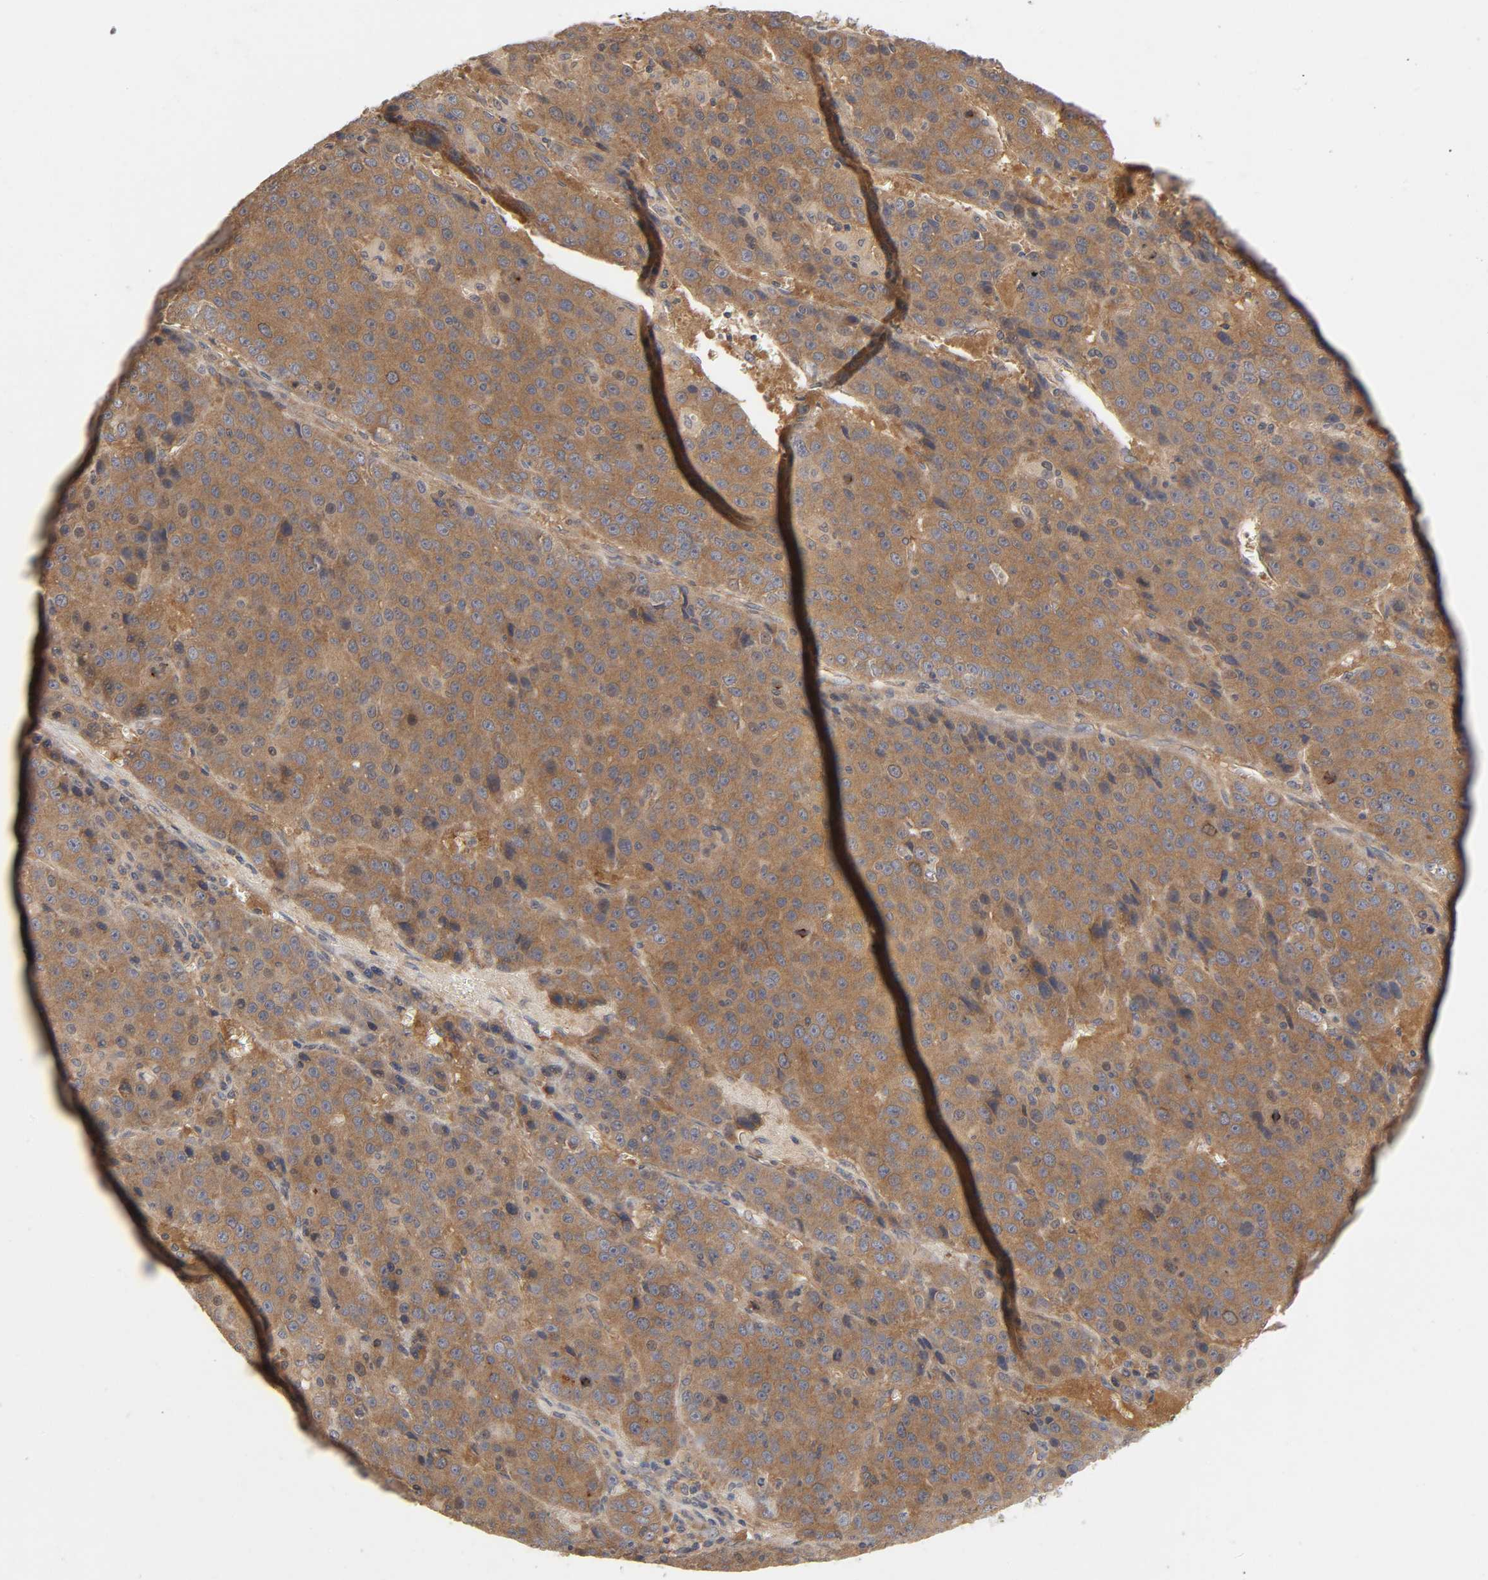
{"staining": {"intensity": "moderate", "quantity": ">75%", "location": "cytoplasmic/membranous"}, "tissue": "liver cancer", "cell_type": "Tumor cells", "image_type": "cancer", "snomed": [{"axis": "morphology", "description": "Carcinoma, Hepatocellular, NOS"}, {"axis": "topography", "description": "Liver"}], "caption": "Immunohistochemistry photomicrograph of human liver cancer stained for a protein (brown), which displays medium levels of moderate cytoplasmic/membranous positivity in approximately >75% of tumor cells.", "gene": "CPB2", "patient": {"sex": "female", "age": 53}}